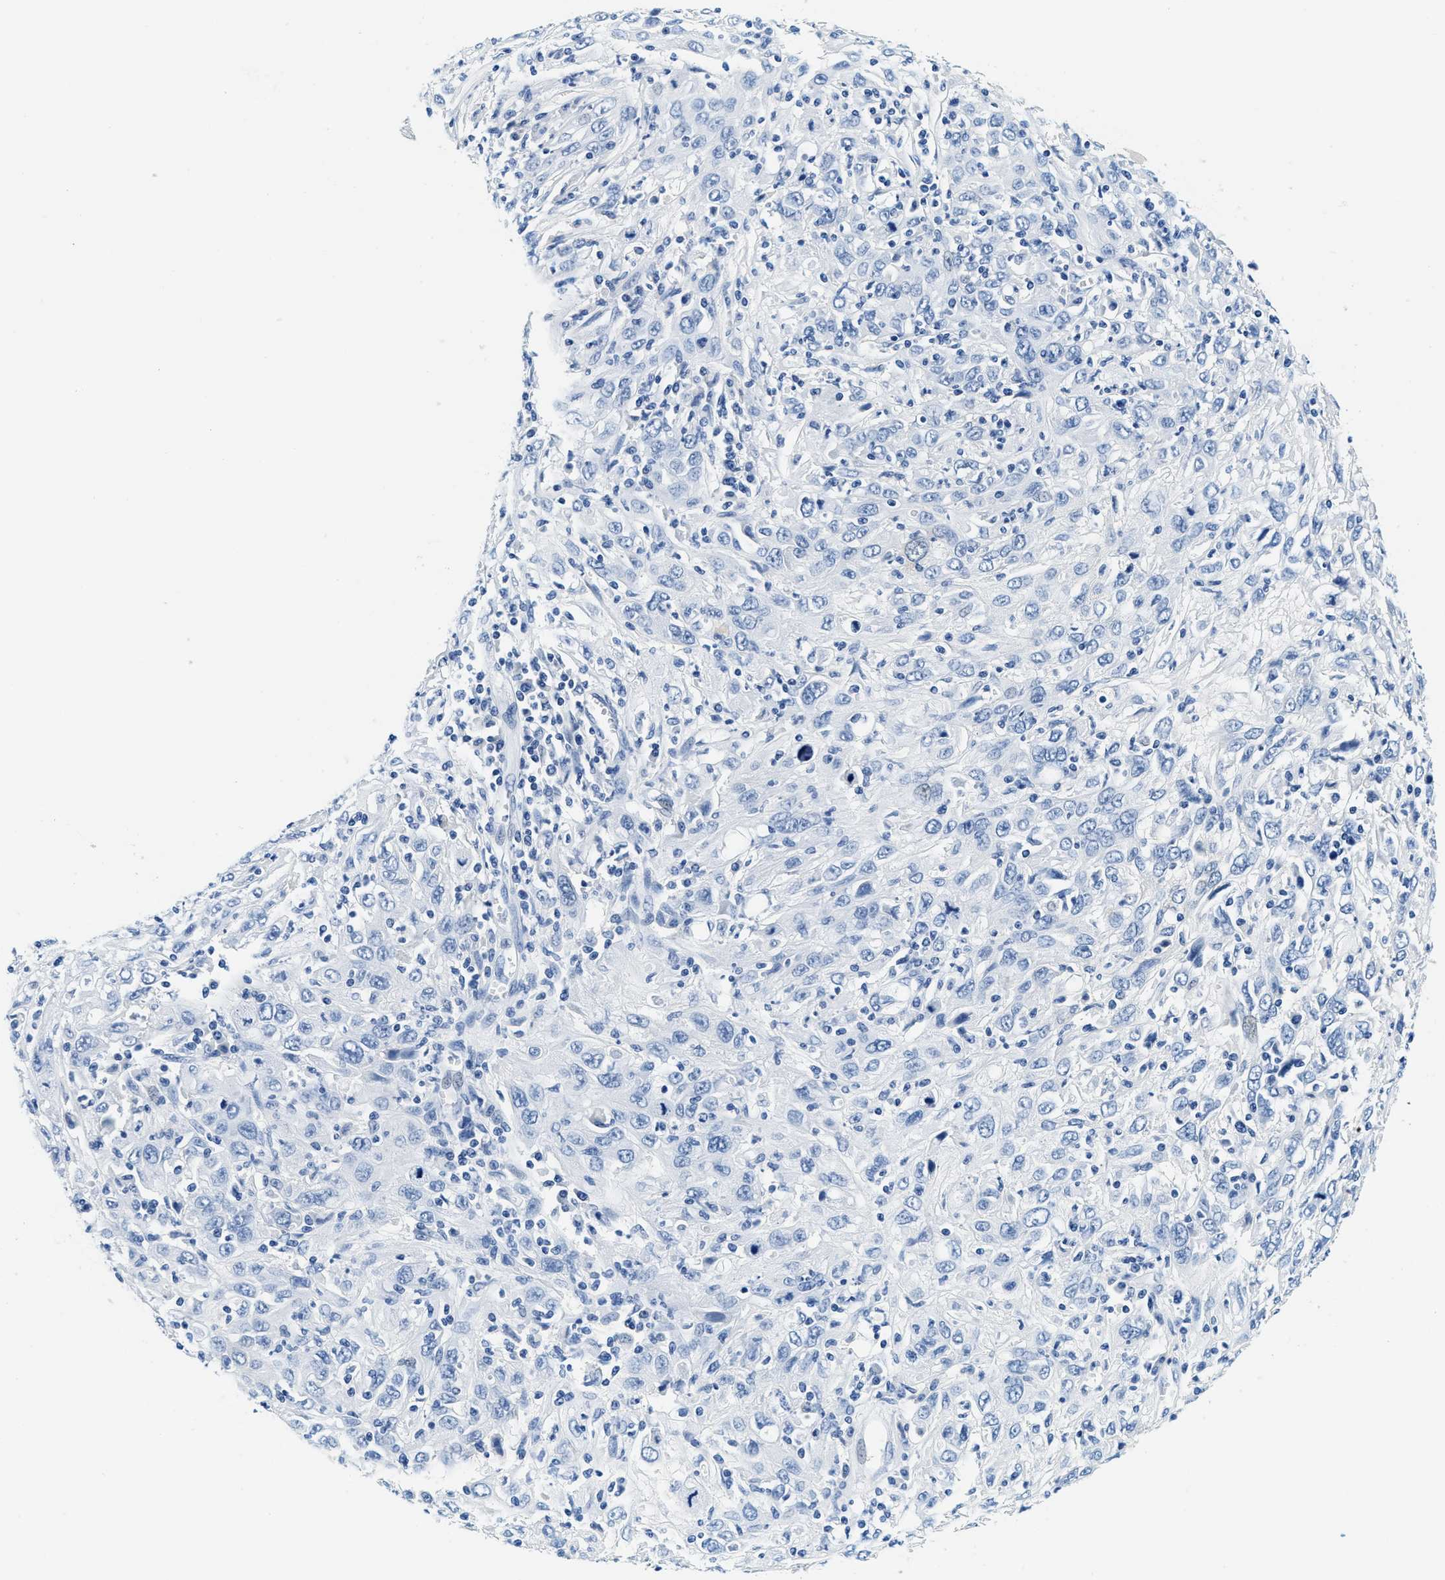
{"staining": {"intensity": "negative", "quantity": "none", "location": "none"}, "tissue": "cervical cancer", "cell_type": "Tumor cells", "image_type": "cancer", "snomed": [{"axis": "morphology", "description": "Squamous cell carcinoma, NOS"}, {"axis": "topography", "description": "Cervix"}], "caption": "This is an immunohistochemistry (IHC) histopathology image of human cervical cancer. There is no staining in tumor cells.", "gene": "GSTM3", "patient": {"sex": "female", "age": 46}}